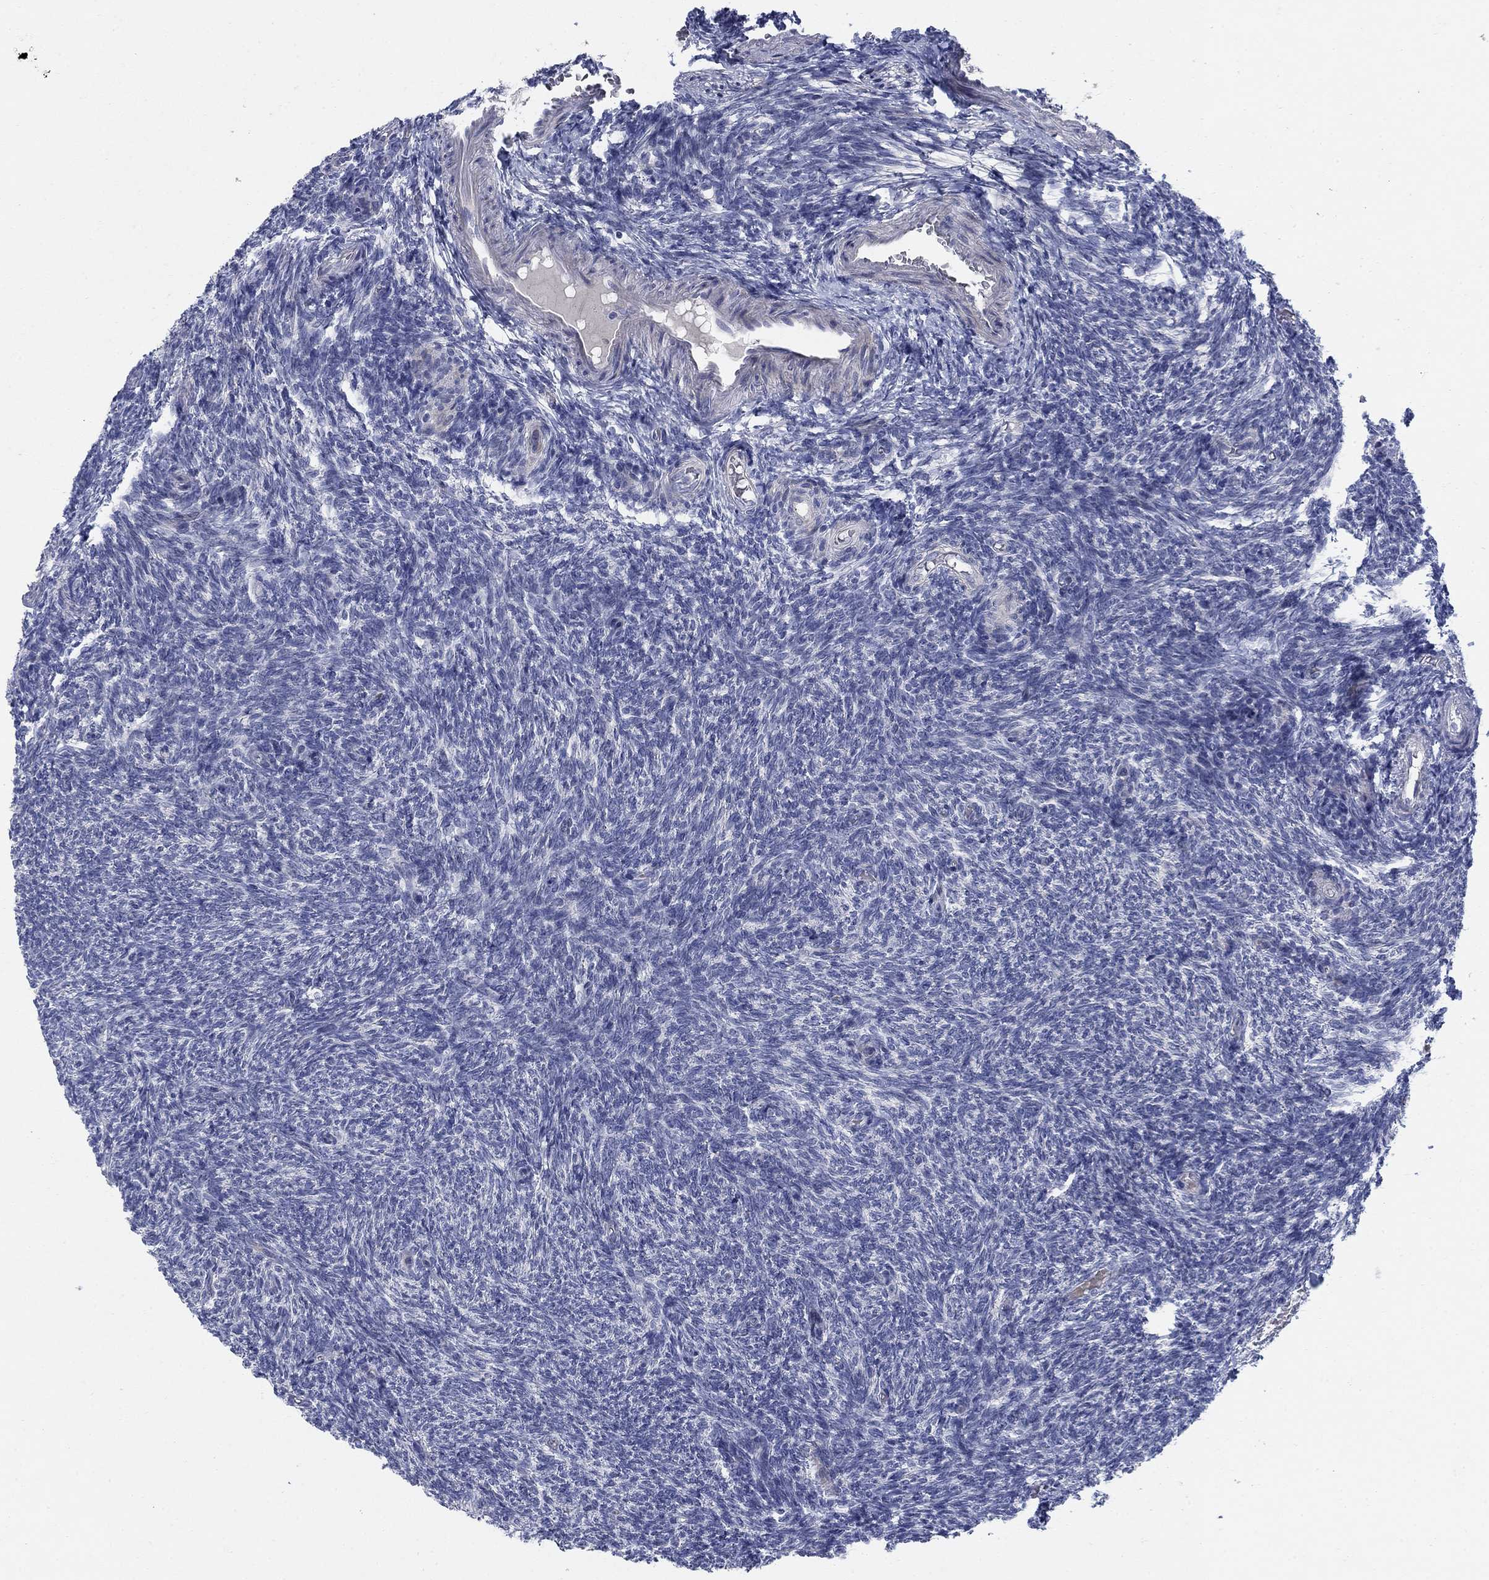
{"staining": {"intensity": "negative", "quantity": "none", "location": "none"}, "tissue": "ovary", "cell_type": "Follicle cells", "image_type": "normal", "snomed": [{"axis": "morphology", "description": "Normal tissue, NOS"}, {"axis": "topography", "description": "Ovary"}], "caption": "A photomicrograph of human ovary is negative for staining in follicle cells. Brightfield microscopy of IHC stained with DAB (brown) and hematoxylin (blue), captured at high magnification.", "gene": "DNER", "patient": {"sex": "female", "age": 39}}